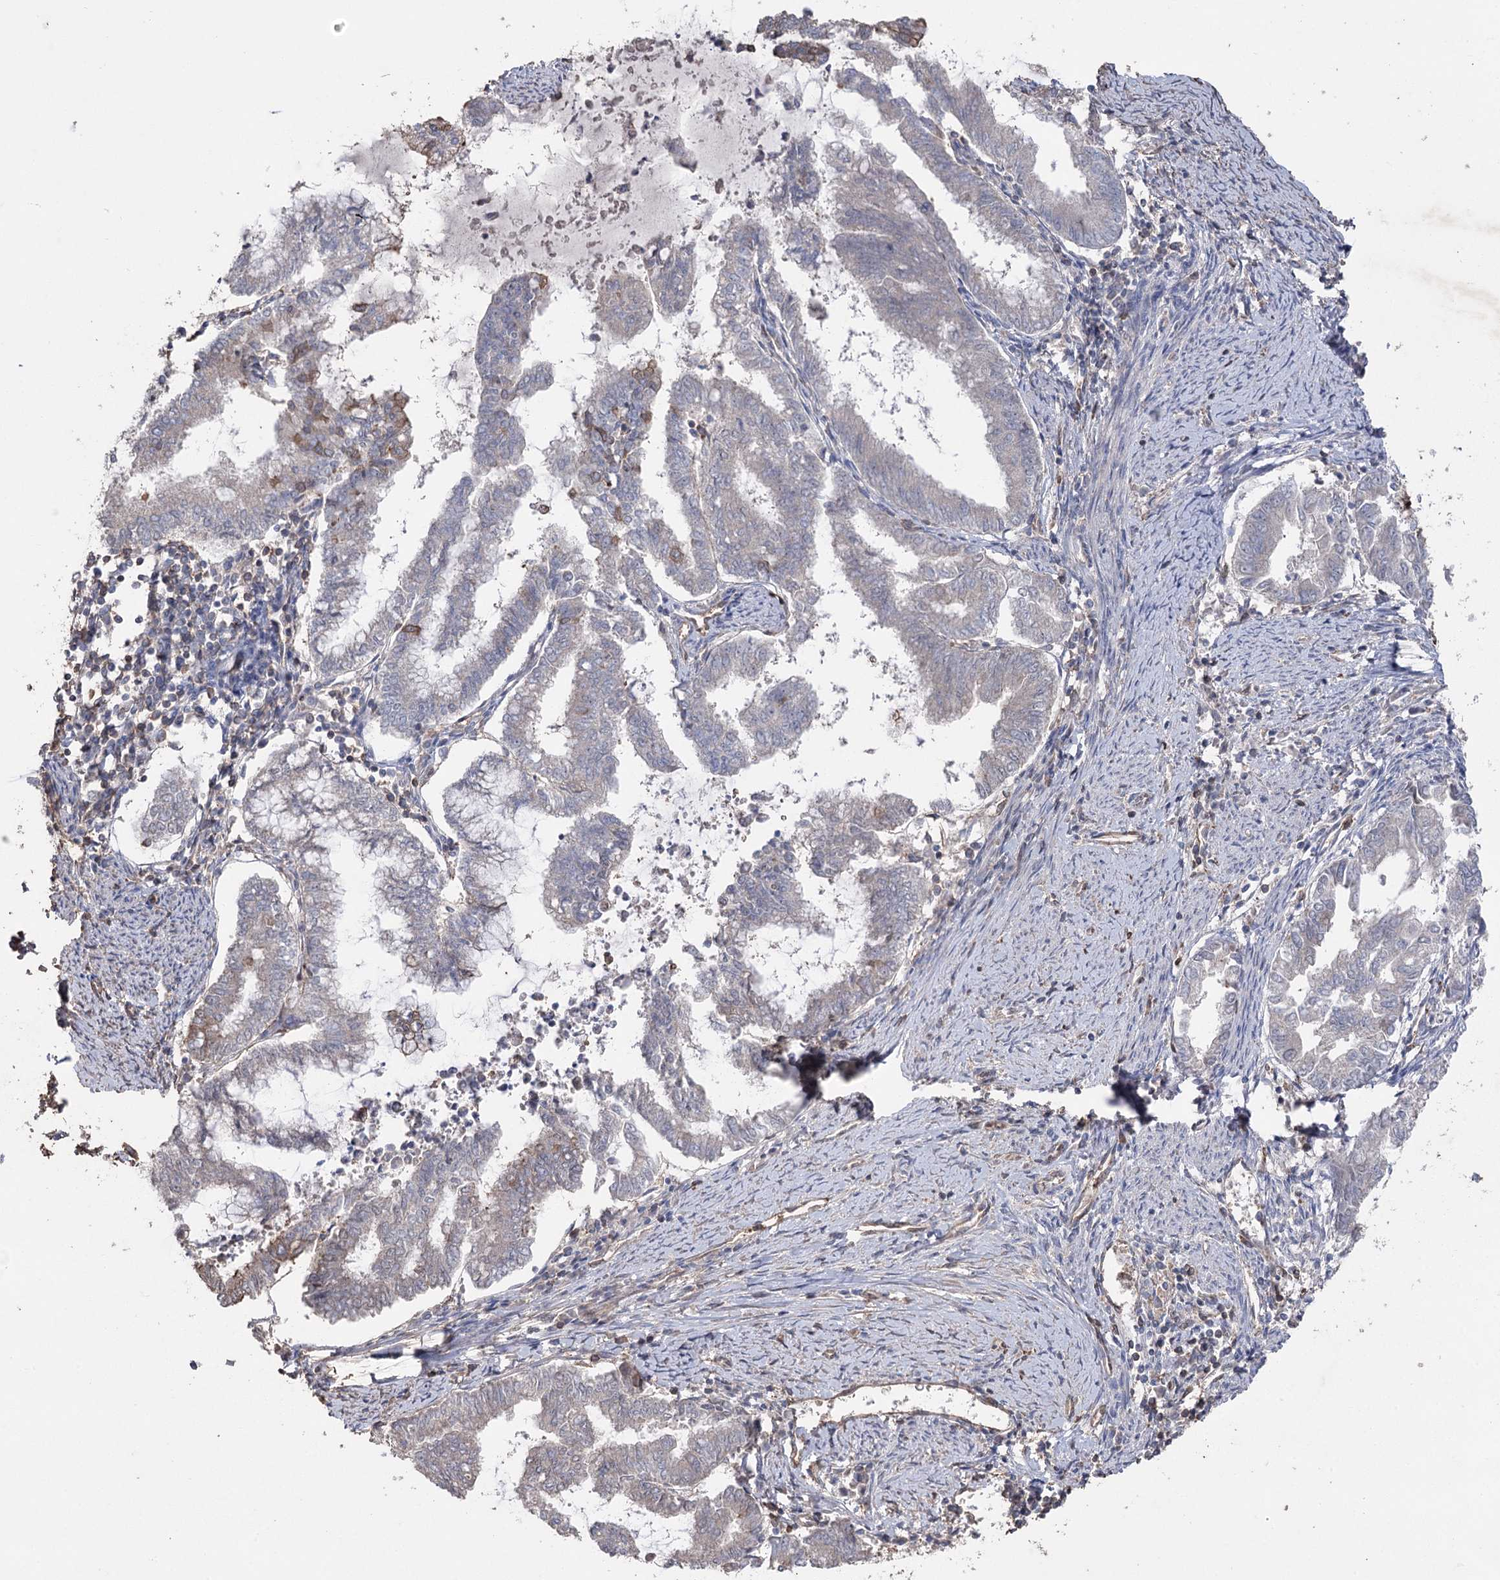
{"staining": {"intensity": "negative", "quantity": "none", "location": "none"}, "tissue": "endometrial cancer", "cell_type": "Tumor cells", "image_type": "cancer", "snomed": [{"axis": "morphology", "description": "Adenocarcinoma, NOS"}, {"axis": "topography", "description": "Endometrium"}], "caption": "IHC histopathology image of endometrial cancer (adenocarcinoma) stained for a protein (brown), which shows no staining in tumor cells.", "gene": "FAM13B", "patient": {"sex": "female", "age": 79}}